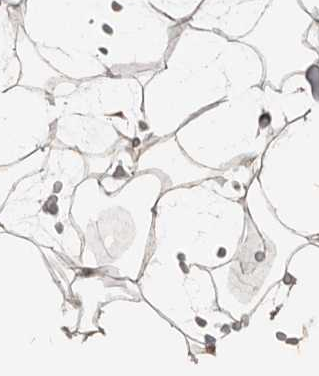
{"staining": {"intensity": "moderate", "quantity": ">75%", "location": "cytoplasmic/membranous,nuclear"}, "tissue": "adipose tissue", "cell_type": "Adipocytes", "image_type": "normal", "snomed": [{"axis": "morphology", "description": "Normal tissue, NOS"}, {"axis": "topography", "description": "Breast"}], "caption": "Human adipose tissue stained with a brown dye reveals moderate cytoplasmic/membranous,nuclear positive expression in approximately >75% of adipocytes.", "gene": "CCDC190", "patient": {"sex": "female", "age": 23}}